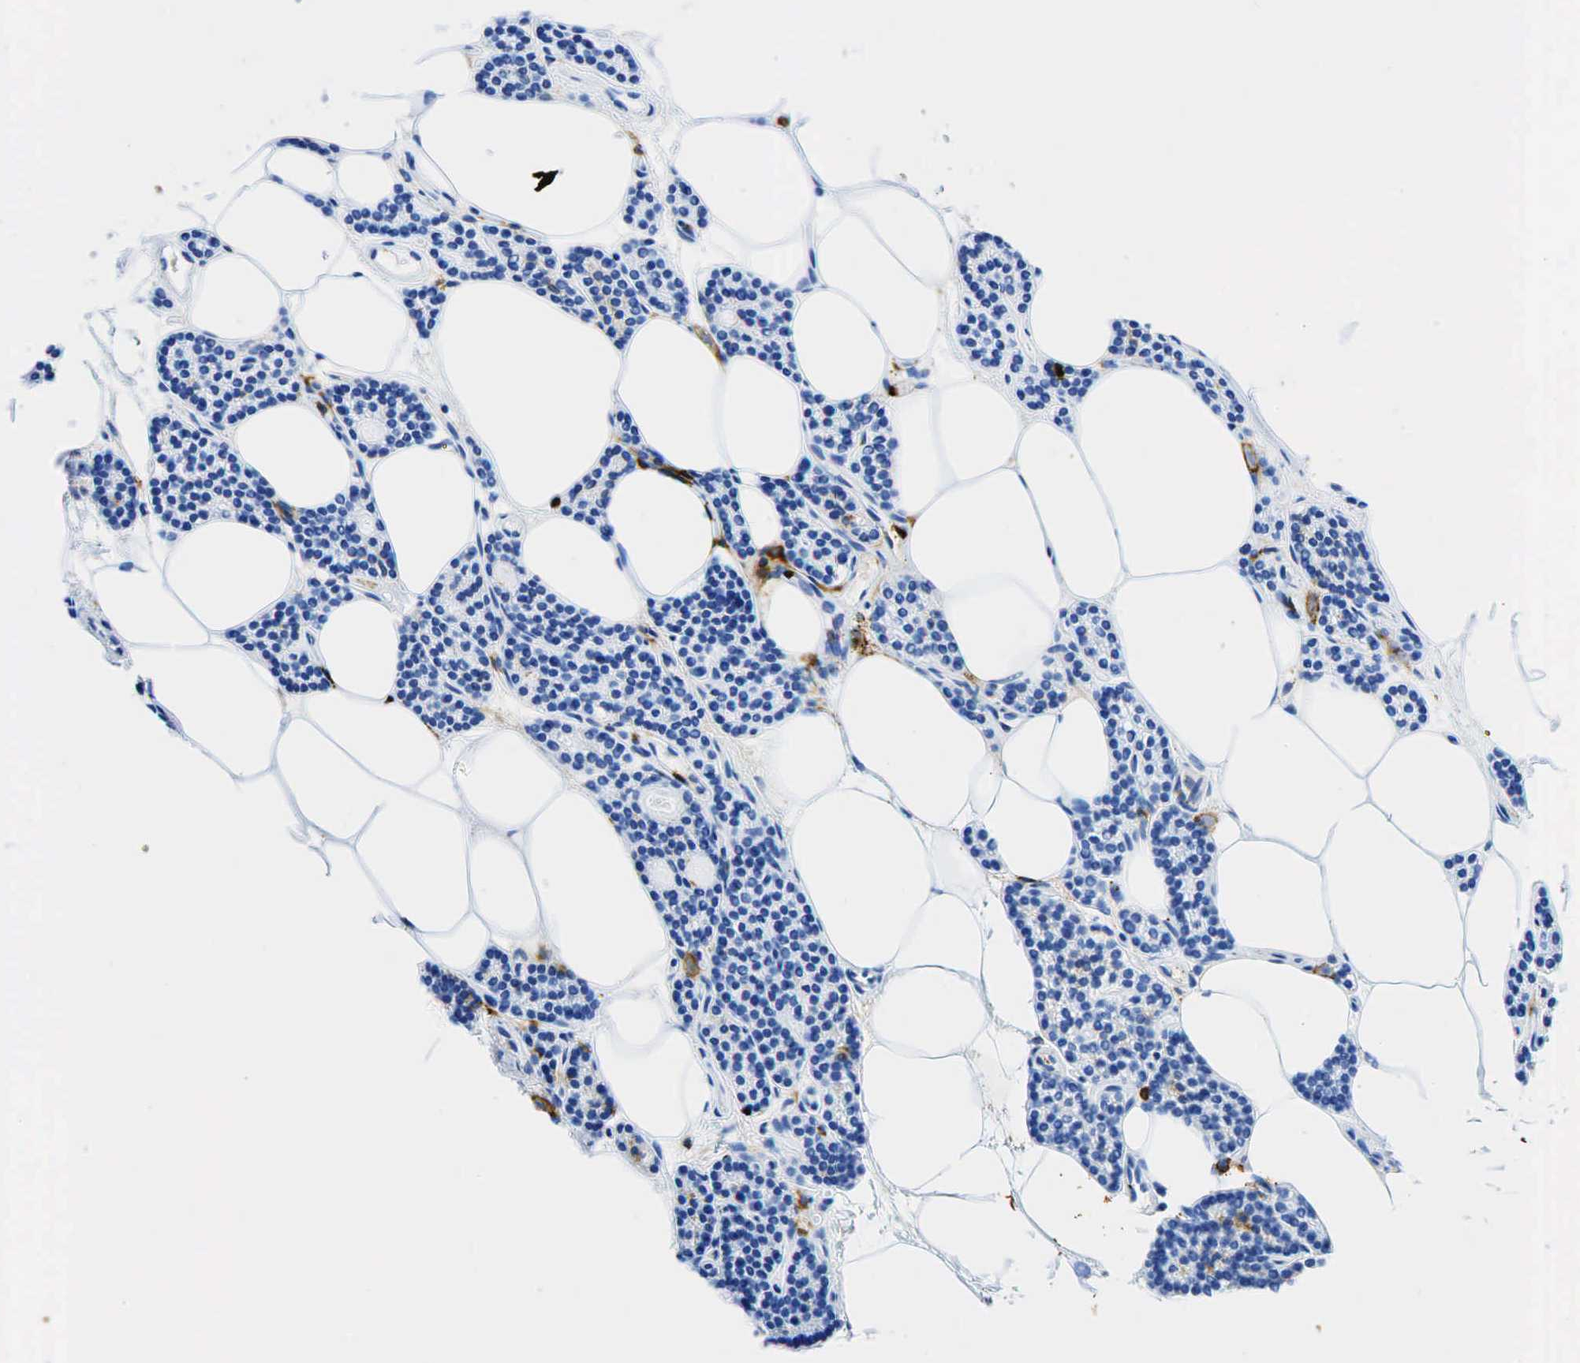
{"staining": {"intensity": "negative", "quantity": "none", "location": "none"}, "tissue": "parathyroid gland", "cell_type": "Glandular cells", "image_type": "normal", "snomed": [{"axis": "morphology", "description": "Normal tissue, NOS"}, {"axis": "topography", "description": "Parathyroid gland"}], "caption": "IHC photomicrograph of benign parathyroid gland: human parathyroid gland stained with DAB (3,3'-diaminobenzidine) exhibits no significant protein staining in glandular cells. (Stains: DAB (3,3'-diaminobenzidine) IHC with hematoxylin counter stain, Microscopy: brightfield microscopy at high magnification).", "gene": "PTPRC", "patient": {"sex": "male", "age": 54}}